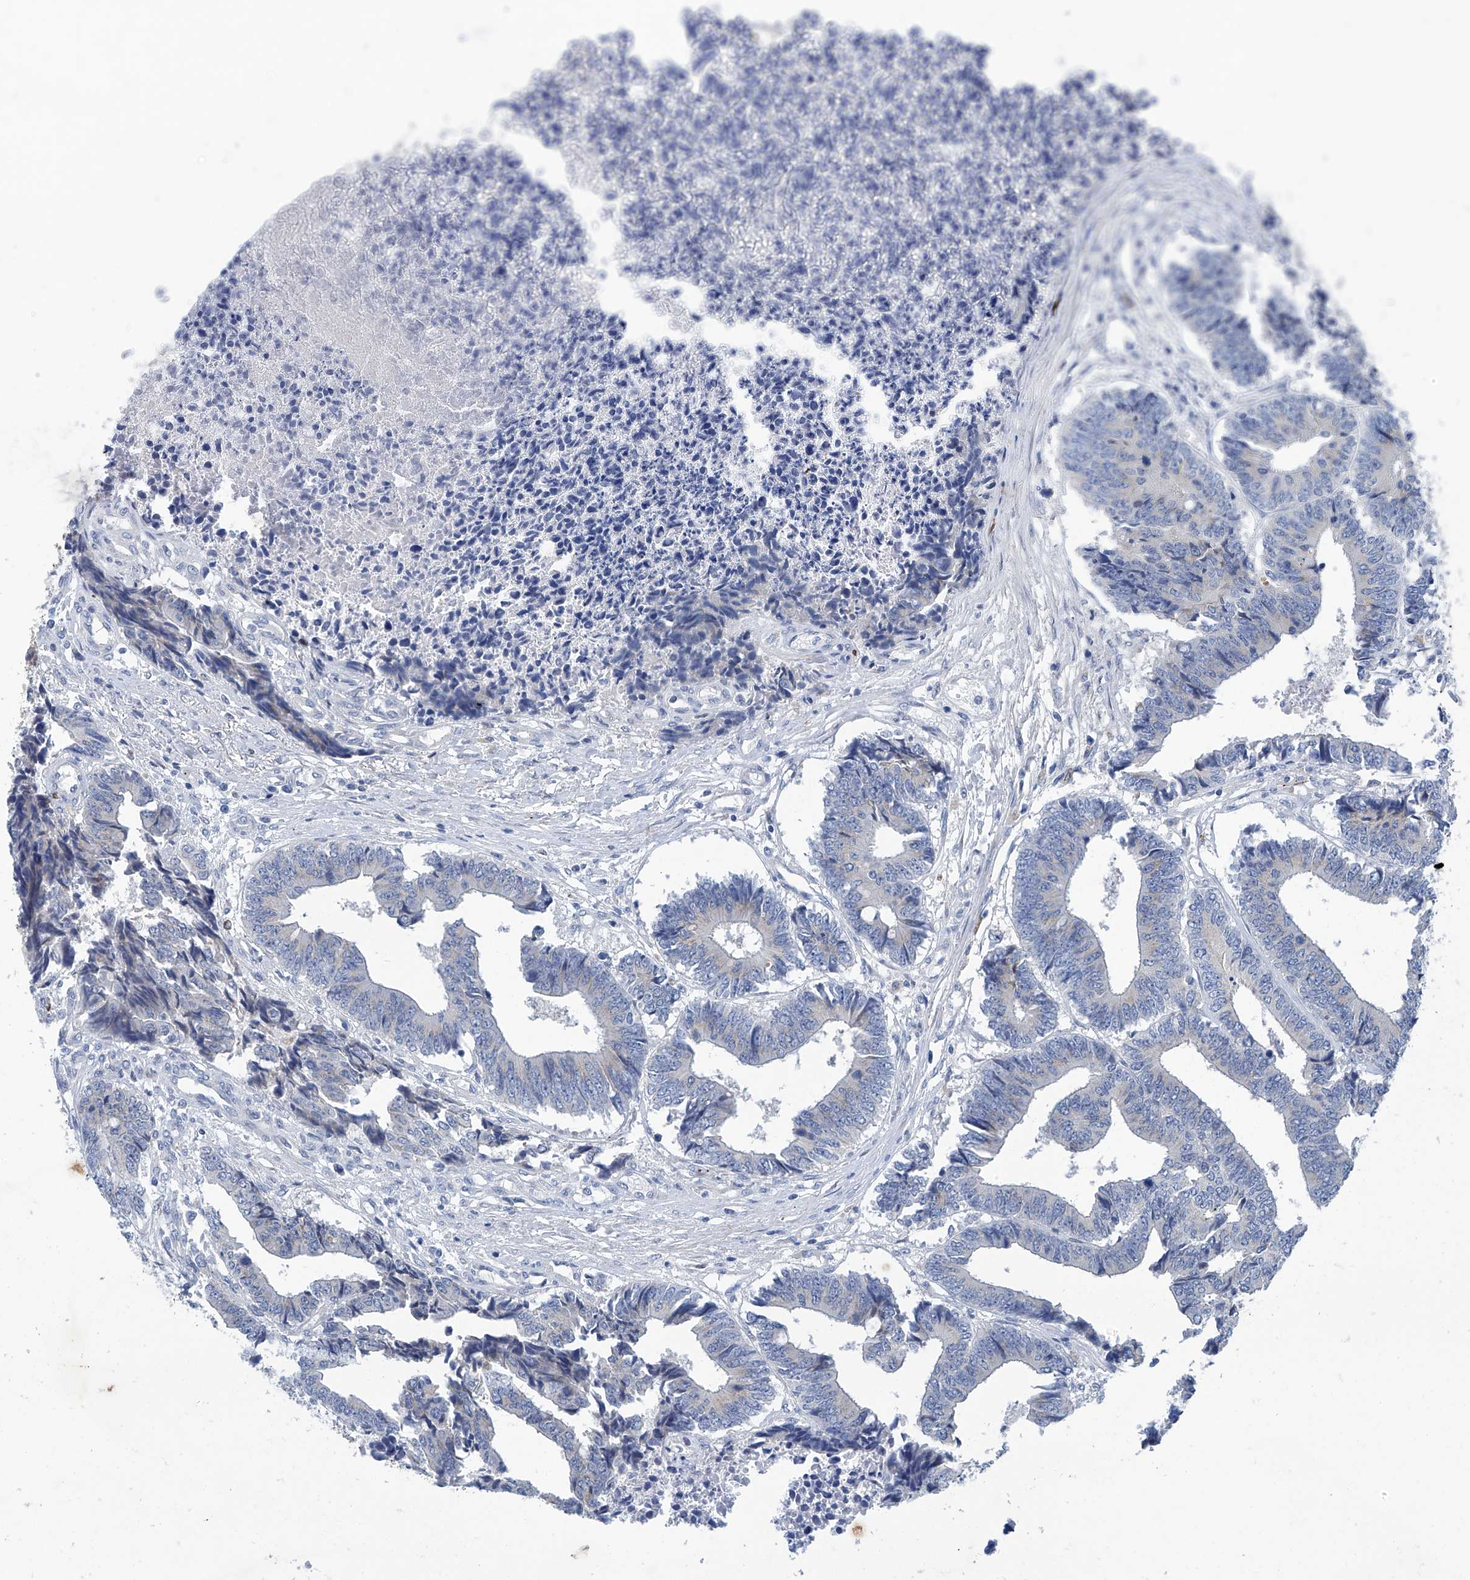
{"staining": {"intensity": "negative", "quantity": "none", "location": "none"}, "tissue": "colorectal cancer", "cell_type": "Tumor cells", "image_type": "cancer", "snomed": [{"axis": "morphology", "description": "Adenocarcinoma, NOS"}, {"axis": "topography", "description": "Rectum"}], "caption": "A micrograph of human colorectal adenocarcinoma is negative for staining in tumor cells.", "gene": "CEP85L", "patient": {"sex": "male", "age": 84}}